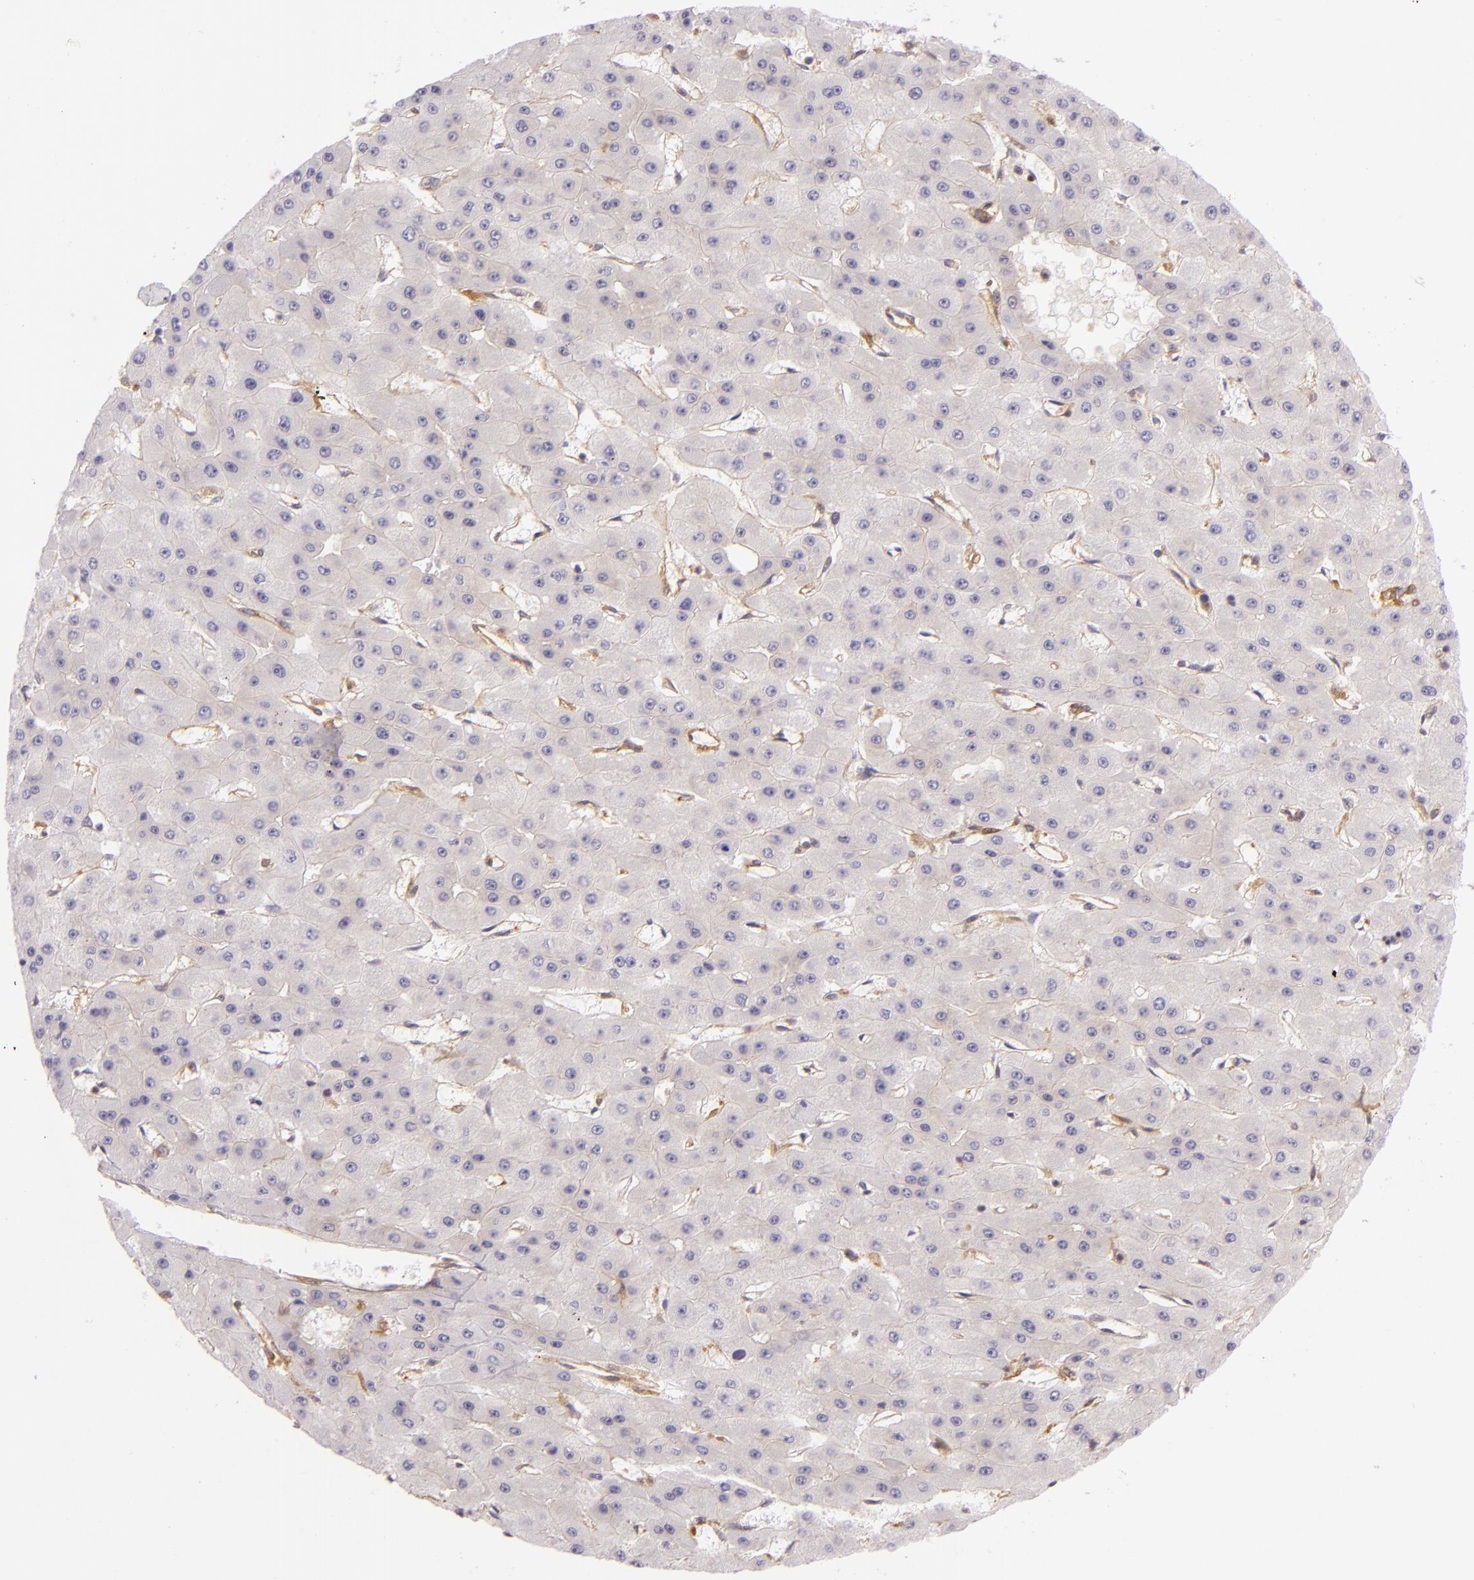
{"staining": {"intensity": "negative", "quantity": "none", "location": "none"}, "tissue": "liver cancer", "cell_type": "Tumor cells", "image_type": "cancer", "snomed": [{"axis": "morphology", "description": "Carcinoma, Hepatocellular, NOS"}, {"axis": "topography", "description": "Liver"}], "caption": "Liver hepatocellular carcinoma was stained to show a protein in brown. There is no significant expression in tumor cells. The staining was performed using DAB to visualize the protein expression in brown, while the nuclei were stained in blue with hematoxylin (Magnification: 20x).", "gene": "TLN1", "patient": {"sex": "female", "age": 52}}